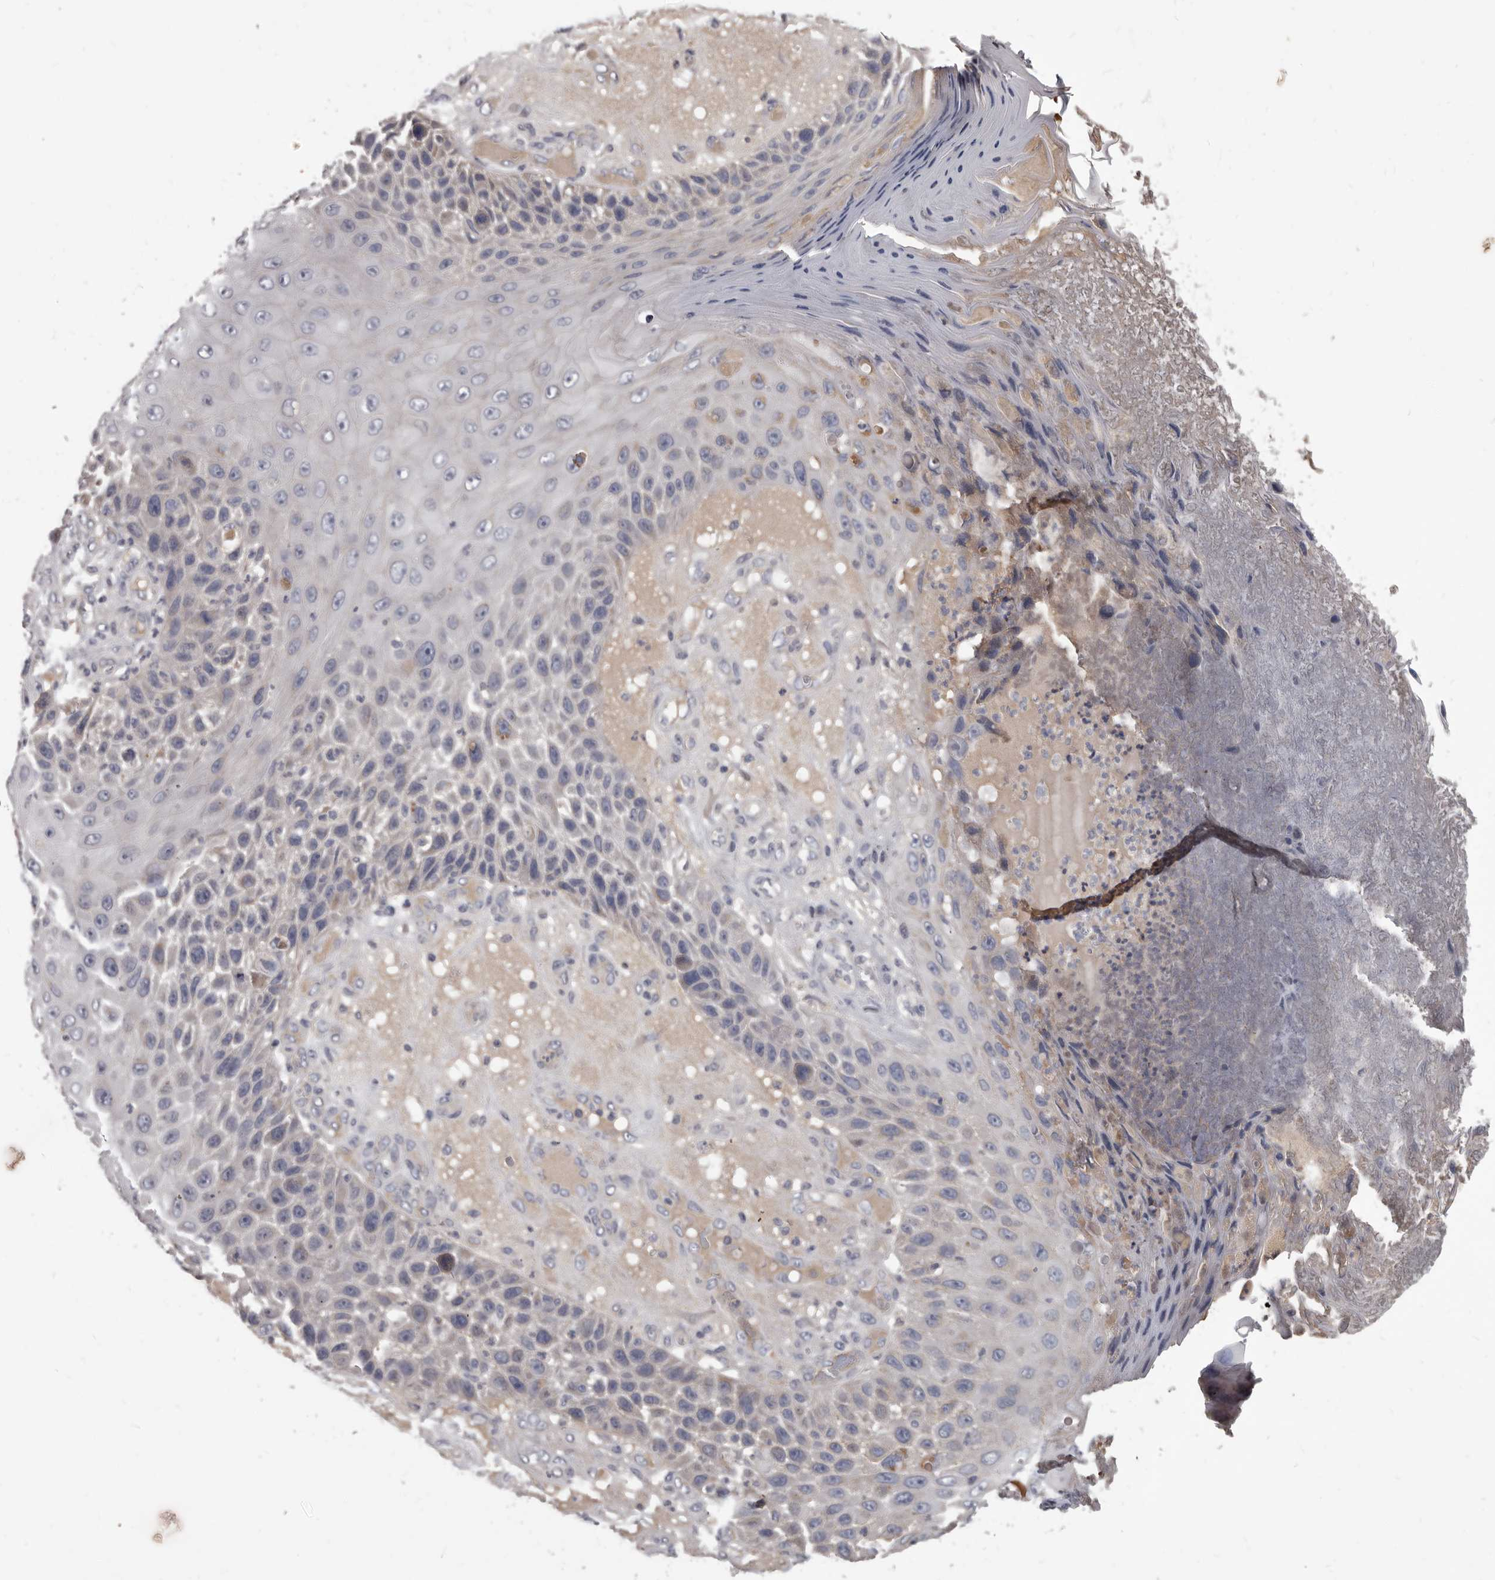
{"staining": {"intensity": "negative", "quantity": "none", "location": "none"}, "tissue": "skin cancer", "cell_type": "Tumor cells", "image_type": "cancer", "snomed": [{"axis": "morphology", "description": "Squamous cell carcinoma, NOS"}, {"axis": "topography", "description": "Skin"}], "caption": "Protein analysis of skin cancer (squamous cell carcinoma) exhibits no significant positivity in tumor cells.", "gene": "ALDH5A1", "patient": {"sex": "female", "age": 88}}